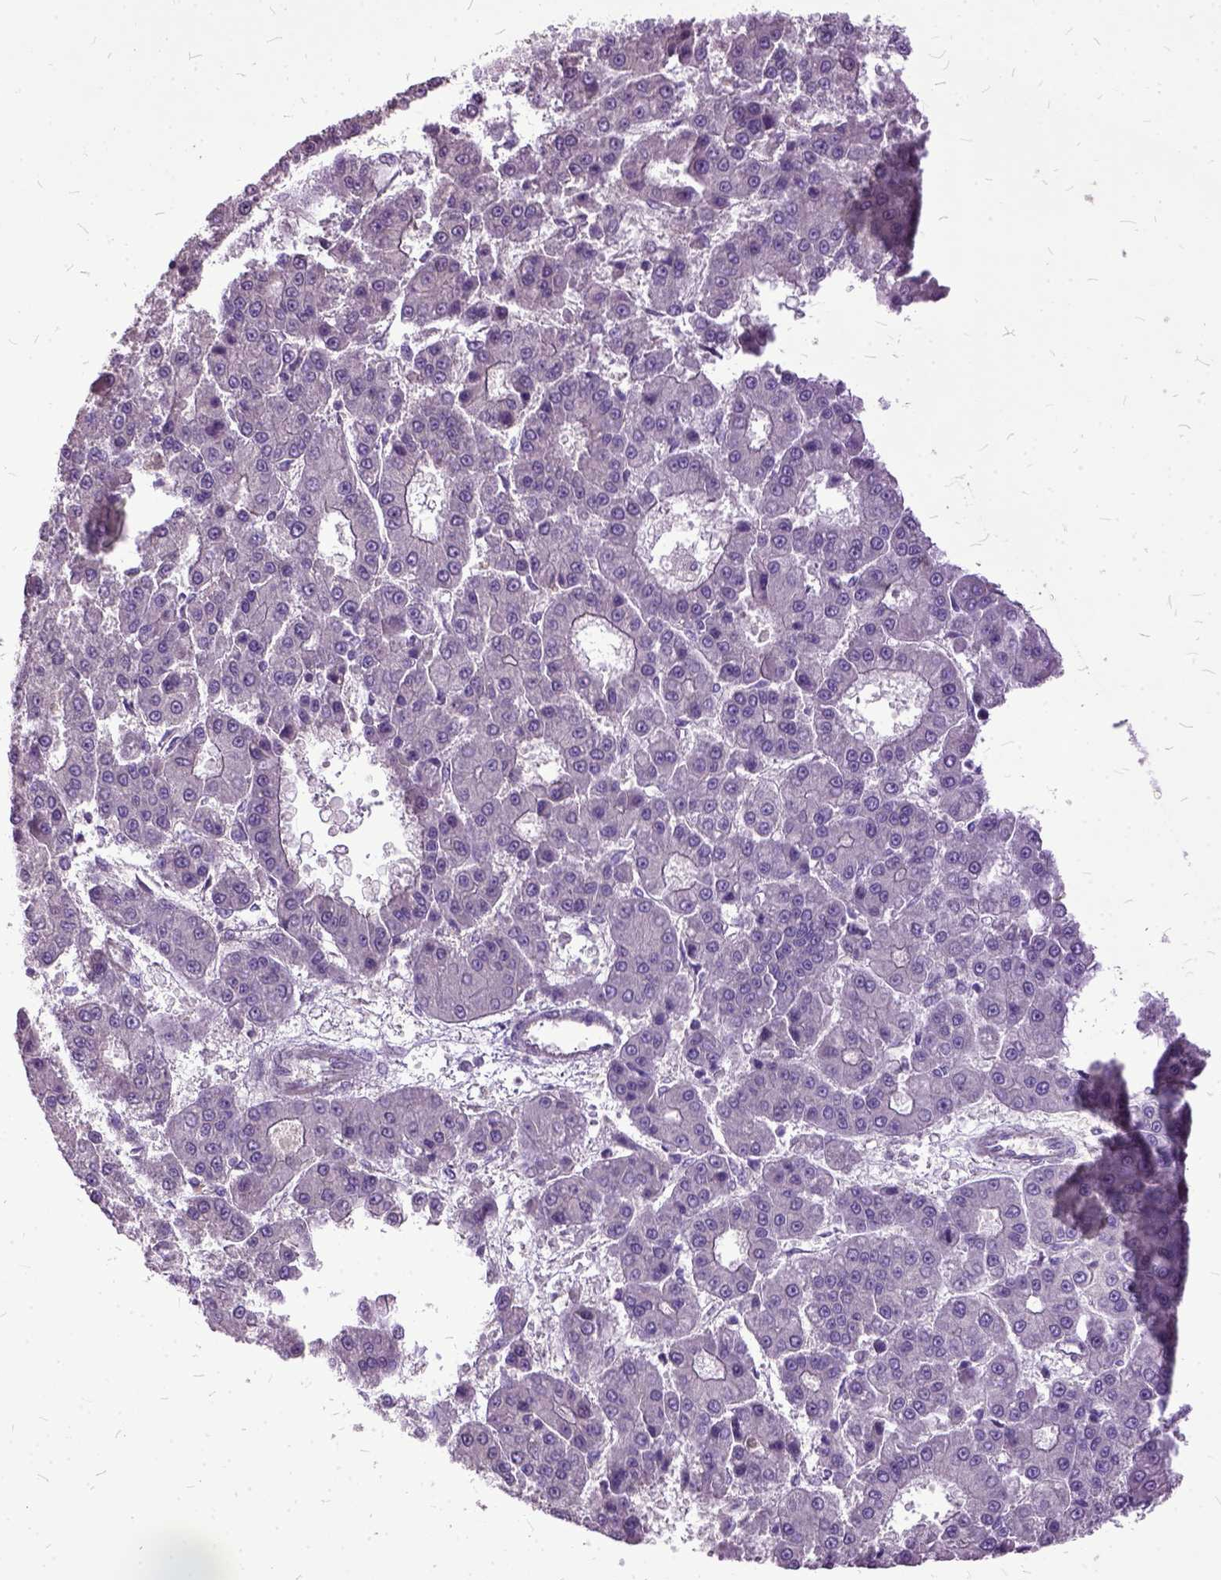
{"staining": {"intensity": "negative", "quantity": "none", "location": "none"}, "tissue": "liver cancer", "cell_type": "Tumor cells", "image_type": "cancer", "snomed": [{"axis": "morphology", "description": "Carcinoma, Hepatocellular, NOS"}, {"axis": "topography", "description": "Liver"}], "caption": "This is an immunohistochemistry (IHC) photomicrograph of liver cancer. There is no staining in tumor cells.", "gene": "AREG", "patient": {"sex": "male", "age": 70}}